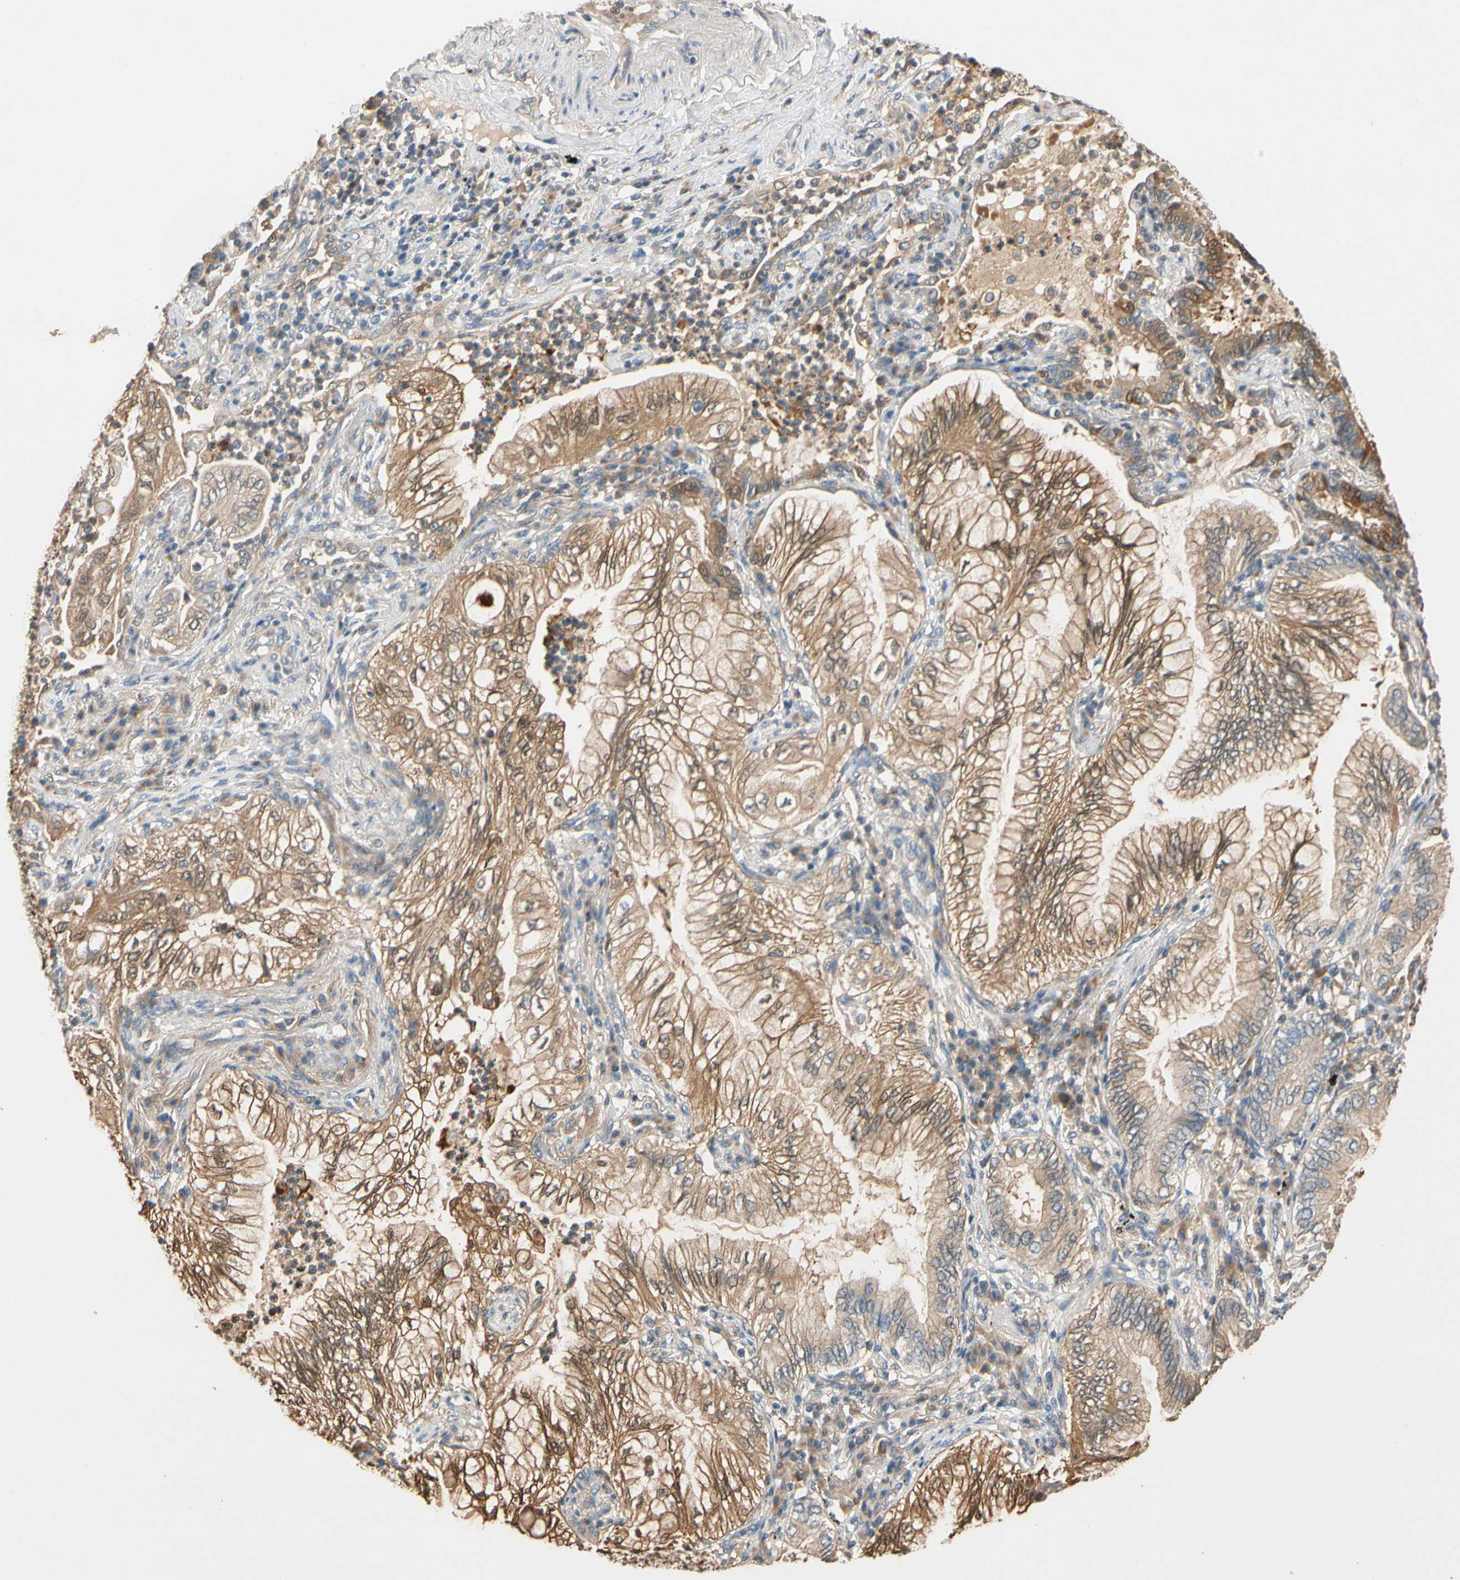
{"staining": {"intensity": "moderate", "quantity": ">75%", "location": "cytoplasmic/membranous"}, "tissue": "lung cancer", "cell_type": "Tumor cells", "image_type": "cancer", "snomed": [{"axis": "morphology", "description": "Normal tissue, NOS"}, {"axis": "morphology", "description": "Adenocarcinoma, NOS"}, {"axis": "topography", "description": "Bronchus"}, {"axis": "topography", "description": "Lung"}], "caption": "Lung adenocarcinoma stained for a protein shows moderate cytoplasmic/membranous positivity in tumor cells.", "gene": "GPSM2", "patient": {"sex": "female", "age": 70}}